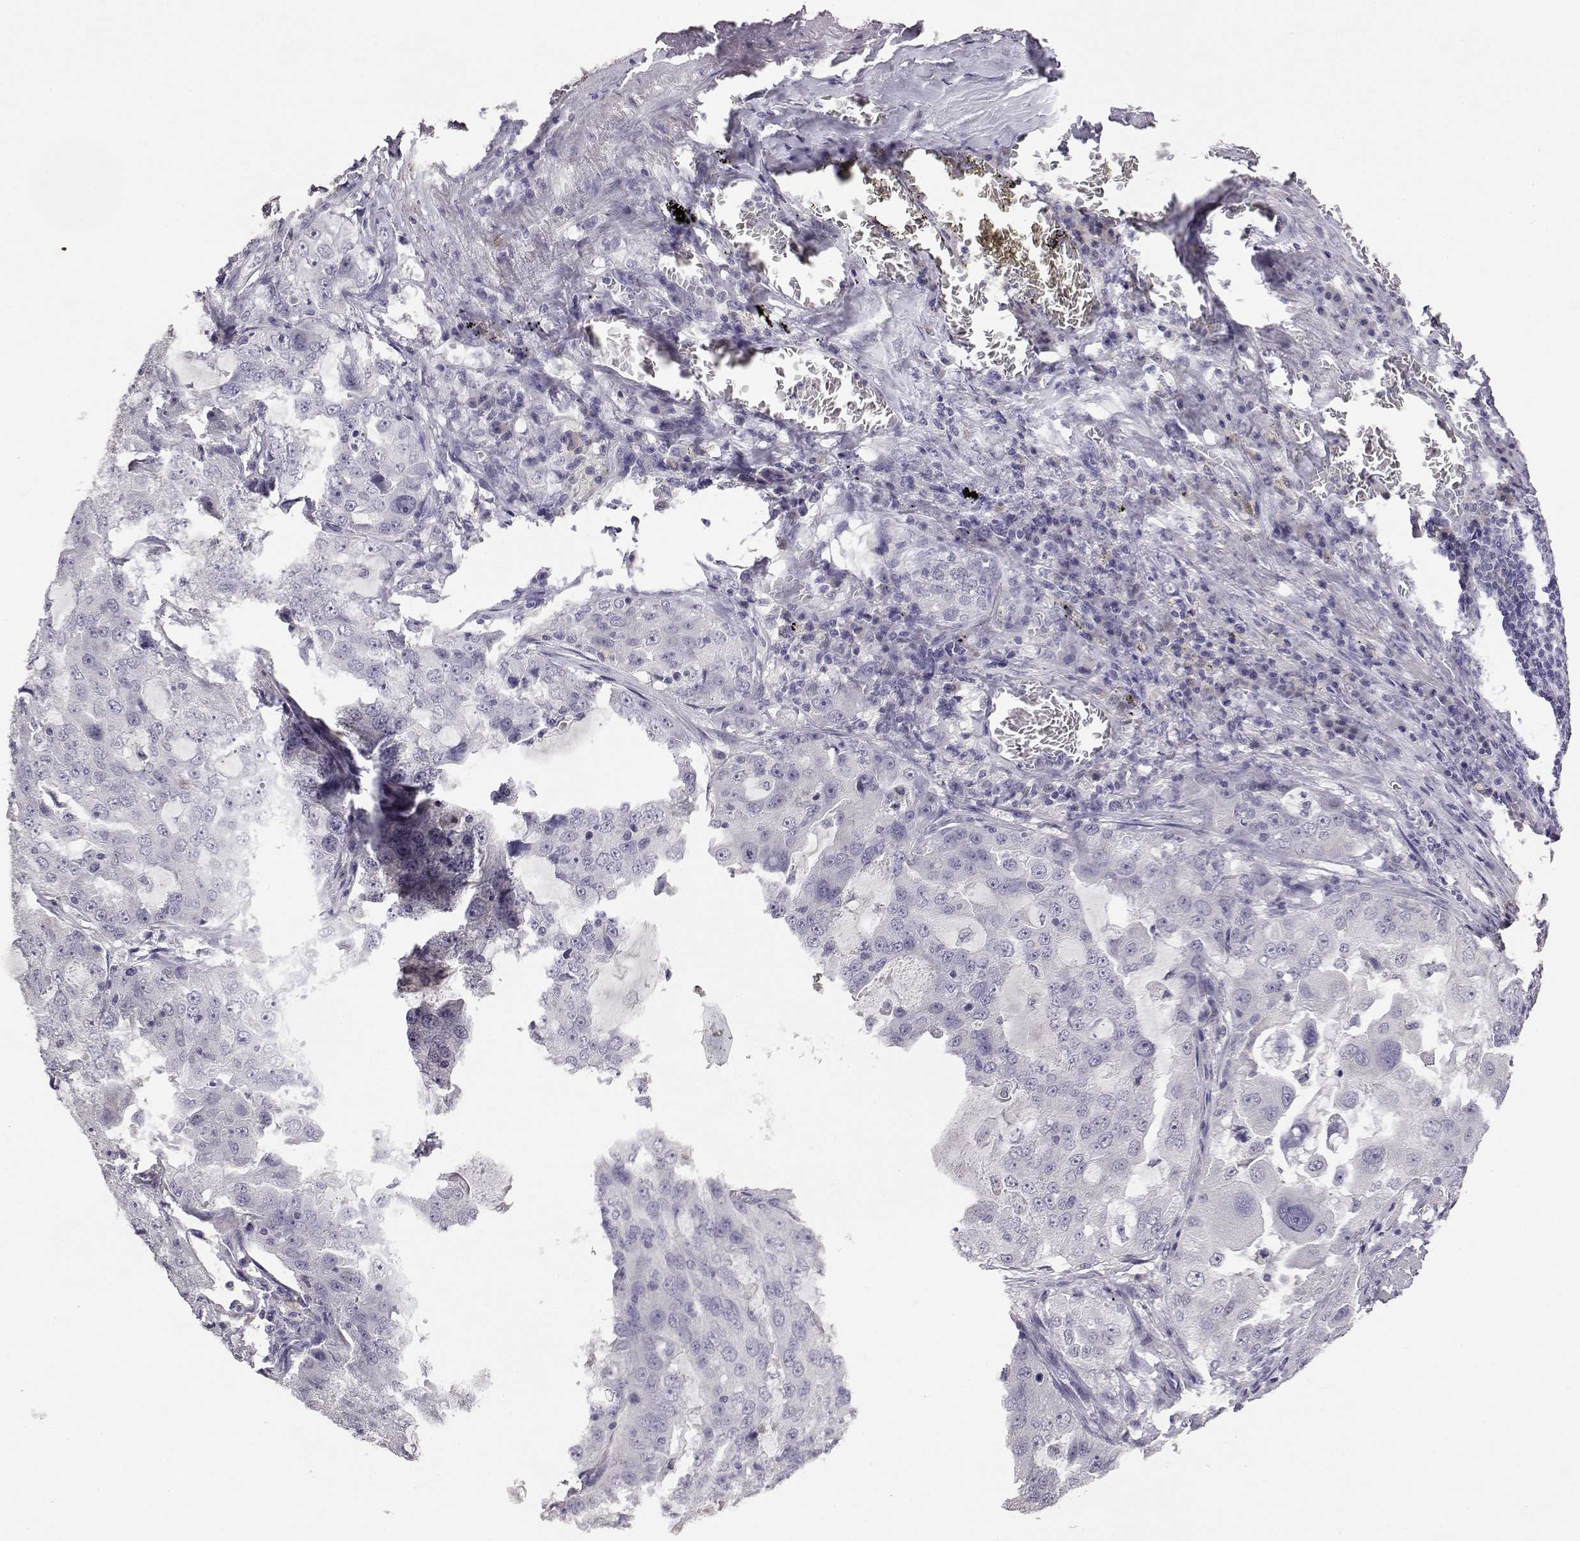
{"staining": {"intensity": "negative", "quantity": "none", "location": "none"}, "tissue": "lung cancer", "cell_type": "Tumor cells", "image_type": "cancer", "snomed": [{"axis": "morphology", "description": "Adenocarcinoma, NOS"}, {"axis": "topography", "description": "Lung"}], "caption": "The immunohistochemistry photomicrograph has no significant staining in tumor cells of lung cancer tissue.", "gene": "AKR1B1", "patient": {"sex": "female", "age": 61}}